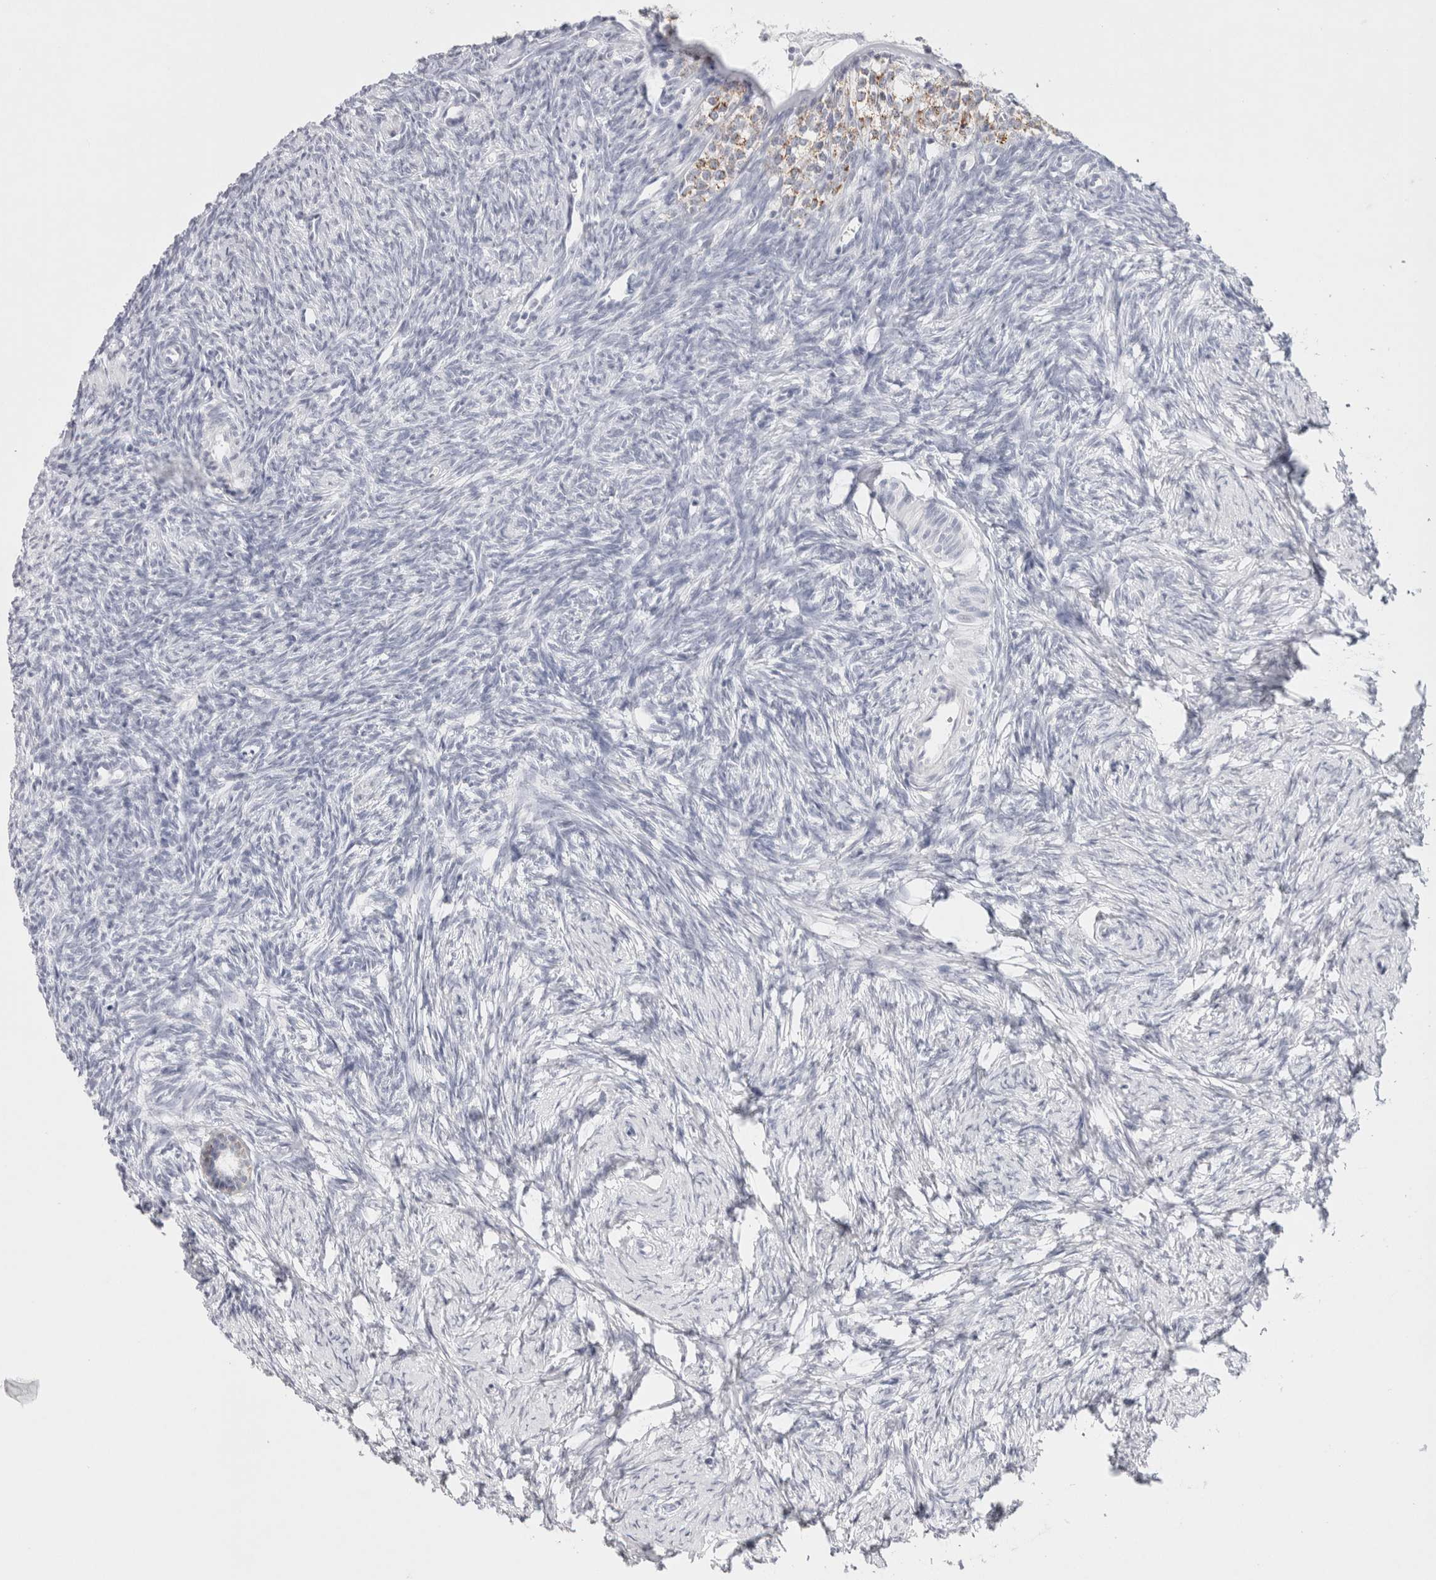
{"staining": {"intensity": "moderate", "quantity": ">75%", "location": "cytoplasmic/membranous"}, "tissue": "ovary", "cell_type": "Follicle cells", "image_type": "normal", "snomed": [{"axis": "morphology", "description": "Normal tissue, NOS"}, {"axis": "topography", "description": "Ovary"}], "caption": "Immunohistochemistry (IHC) micrograph of benign ovary: ovary stained using IHC displays medium levels of moderate protein expression localized specifically in the cytoplasmic/membranous of follicle cells, appearing as a cytoplasmic/membranous brown color.", "gene": "GARIN1A", "patient": {"sex": "female", "age": 34}}